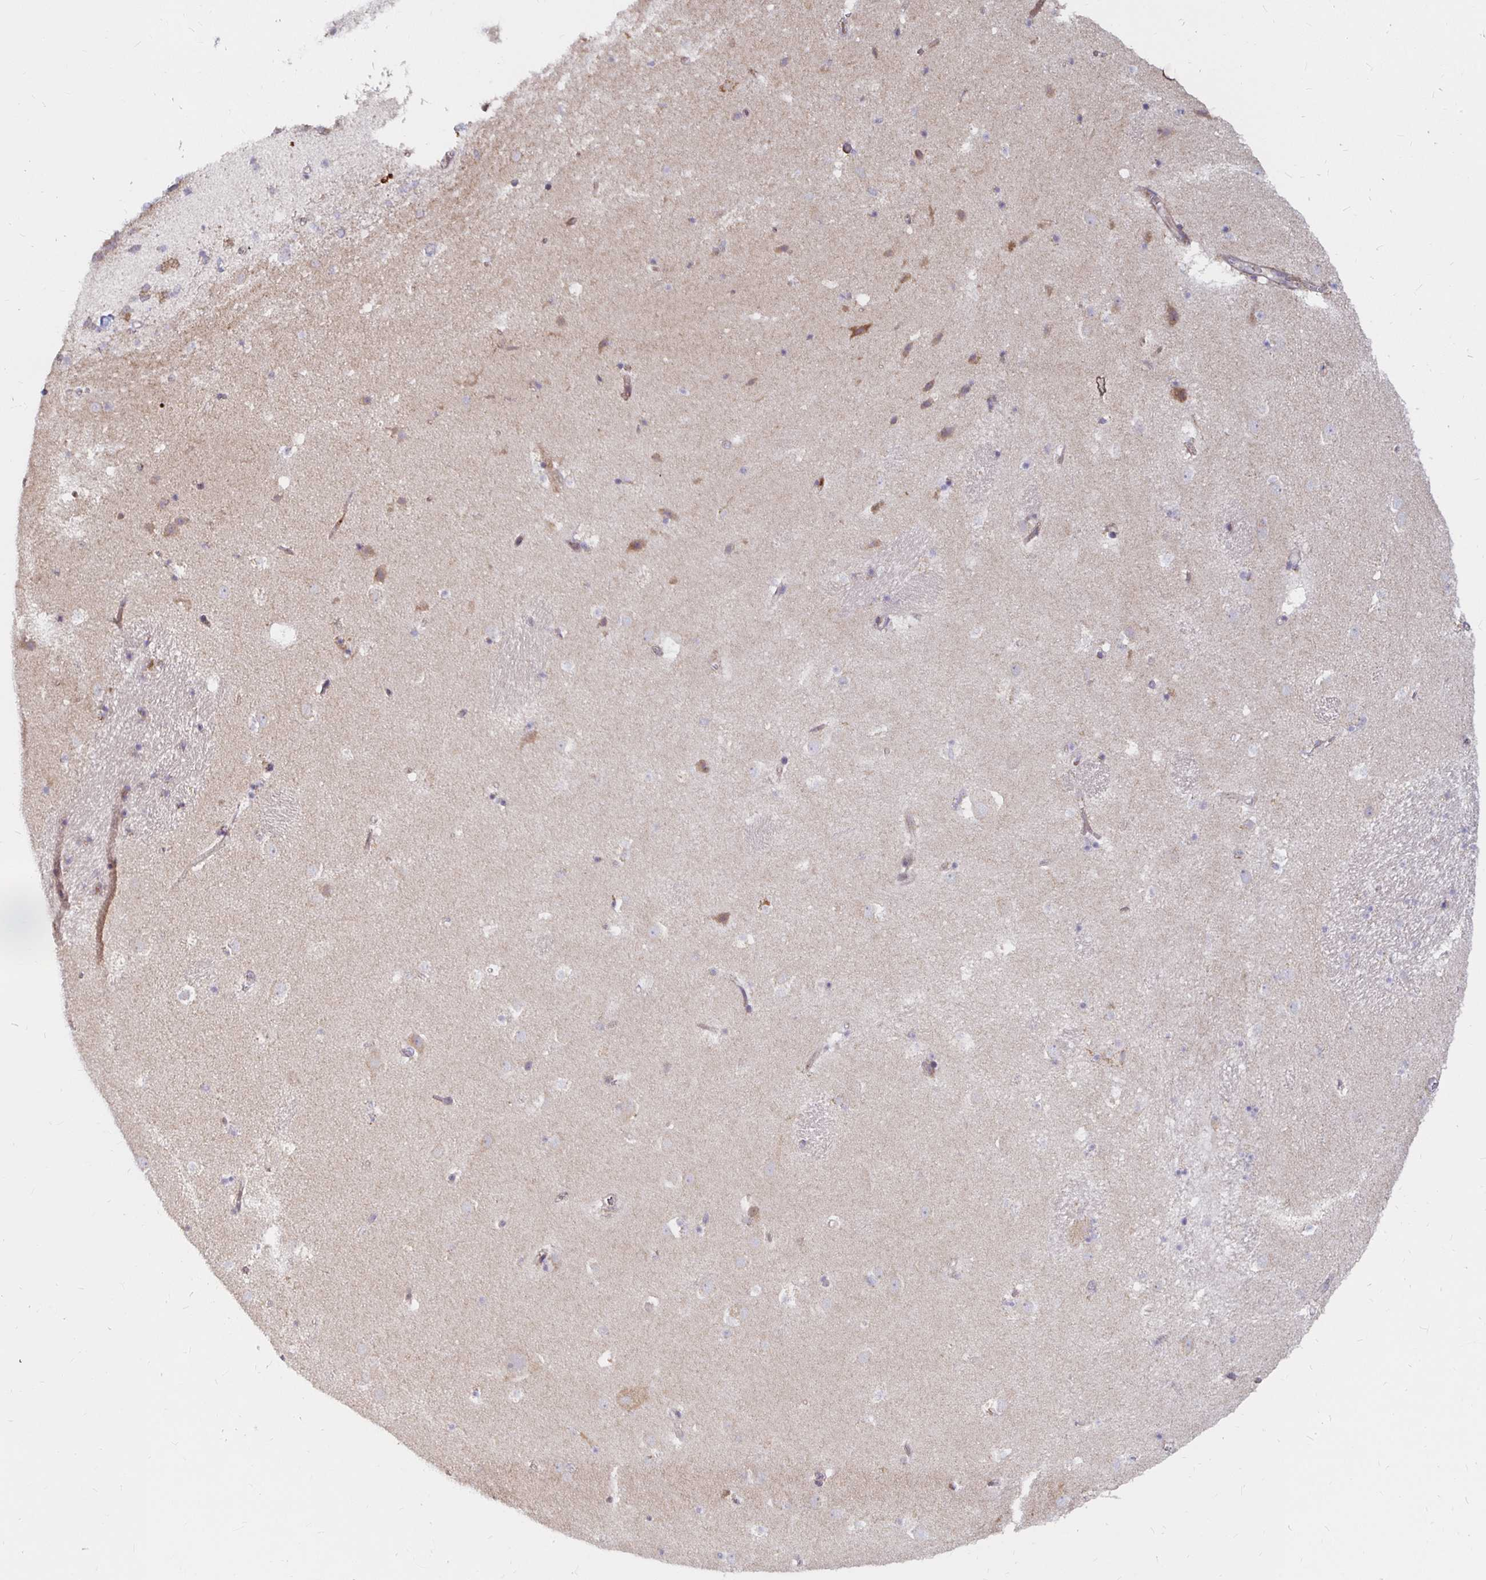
{"staining": {"intensity": "moderate", "quantity": "25%-75%", "location": "cytoplasmic/membranous"}, "tissue": "caudate", "cell_type": "Glial cells", "image_type": "normal", "snomed": [{"axis": "morphology", "description": "Normal tissue, NOS"}, {"axis": "topography", "description": "Lateral ventricle wall"}], "caption": "DAB (3,3'-diaminobenzidine) immunohistochemical staining of unremarkable human caudate reveals moderate cytoplasmic/membranous protein positivity in about 25%-75% of glial cells.", "gene": "MRPL28", "patient": {"sex": "male", "age": 37}}